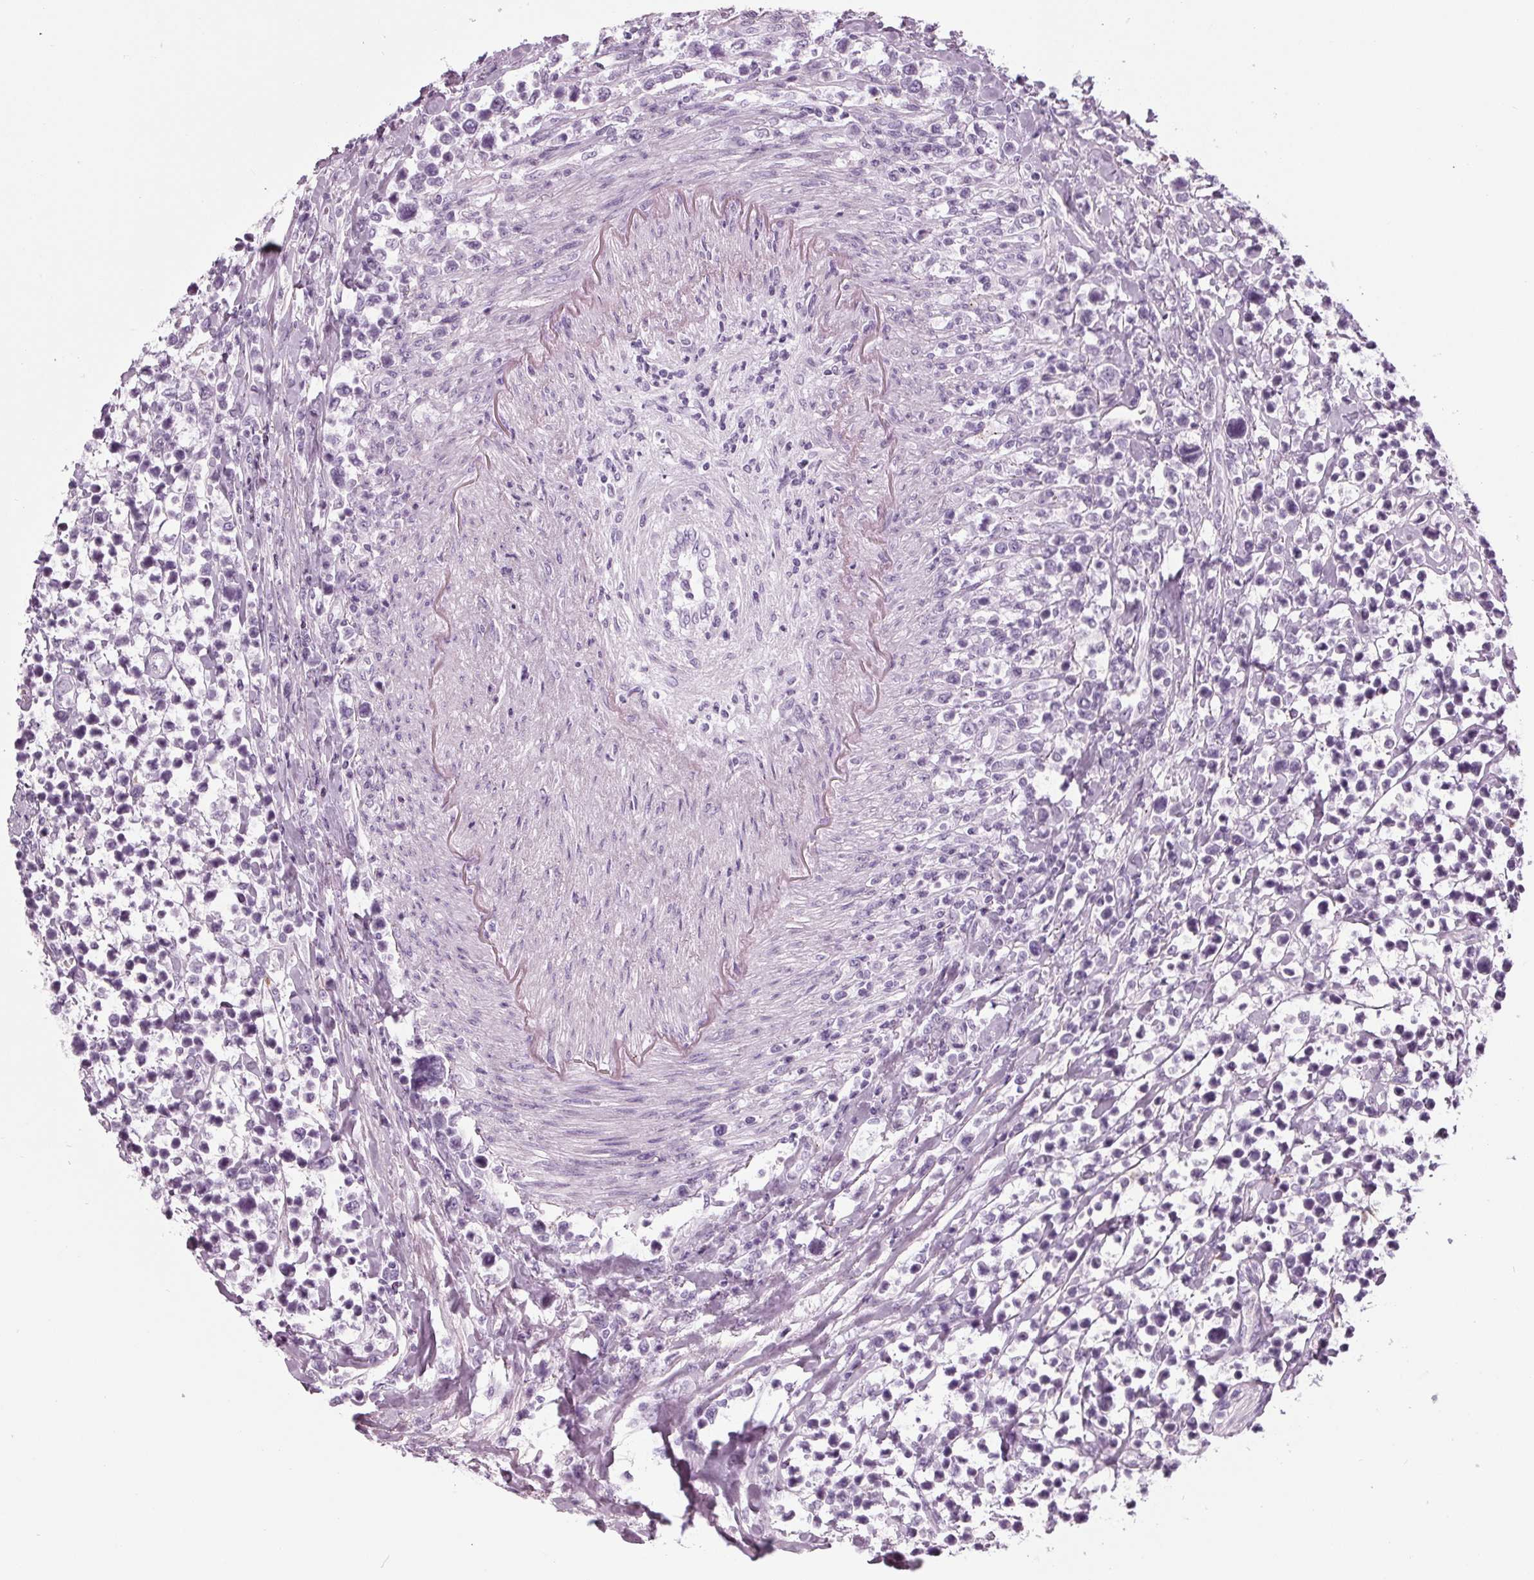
{"staining": {"intensity": "negative", "quantity": "none", "location": "none"}, "tissue": "lymphoma", "cell_type": "Tumor cells", "image_type": "cancer", "snomed": [{"axis": "morphology", "description": "Malignant lymphoma, non-Hodgkin's type, High grade"}, {"axis": "topography", "description": "Soft tissue"}], "caption": "Lymphoma was stained to show a protein in brown. There is no significant staining in tumor cells.", "gene": "CYP3A43", "patient": {"sex": "female", "age": 56}}